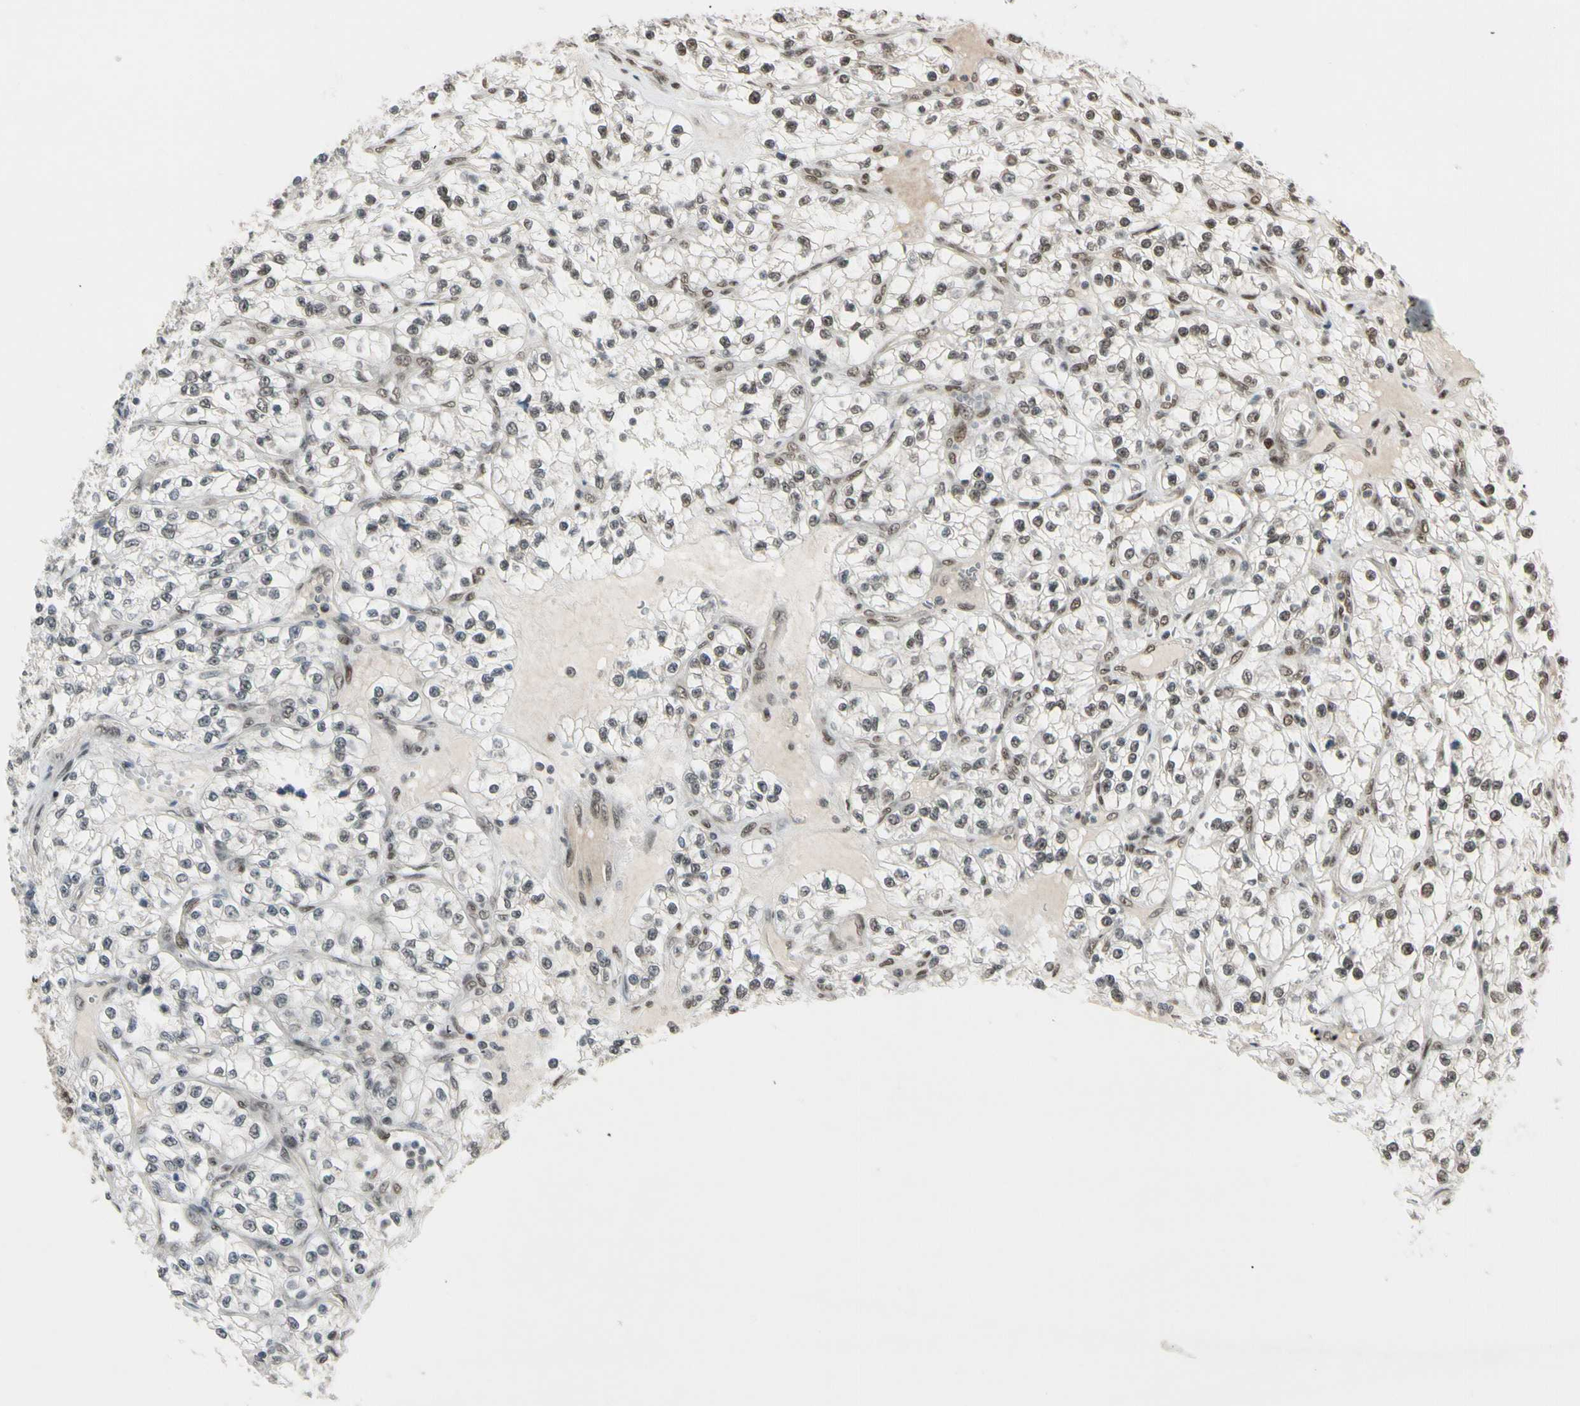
{"staining": {"intensity": "strong", "quantity": "25%-75%", "location": "nuclear"}, "tissue": "renal cancer", "cell_type": "Tumor cells", "image_type": "cancer", "snomed": [{"axis": "morphology", "description": "Adenocarcinoma, NOS"}, {"axis": "topography", "description": "Kidney"}], "caption": "This histopathology image exhibits immunohistochemistry (IHC) staining of renal cancer (adenocarcinoma), with high strong nuclear staining in approximately 25%-75% of tumor cells.", "gene": "CHAMP1", "patient": {"sex": "female", "age": 57}}